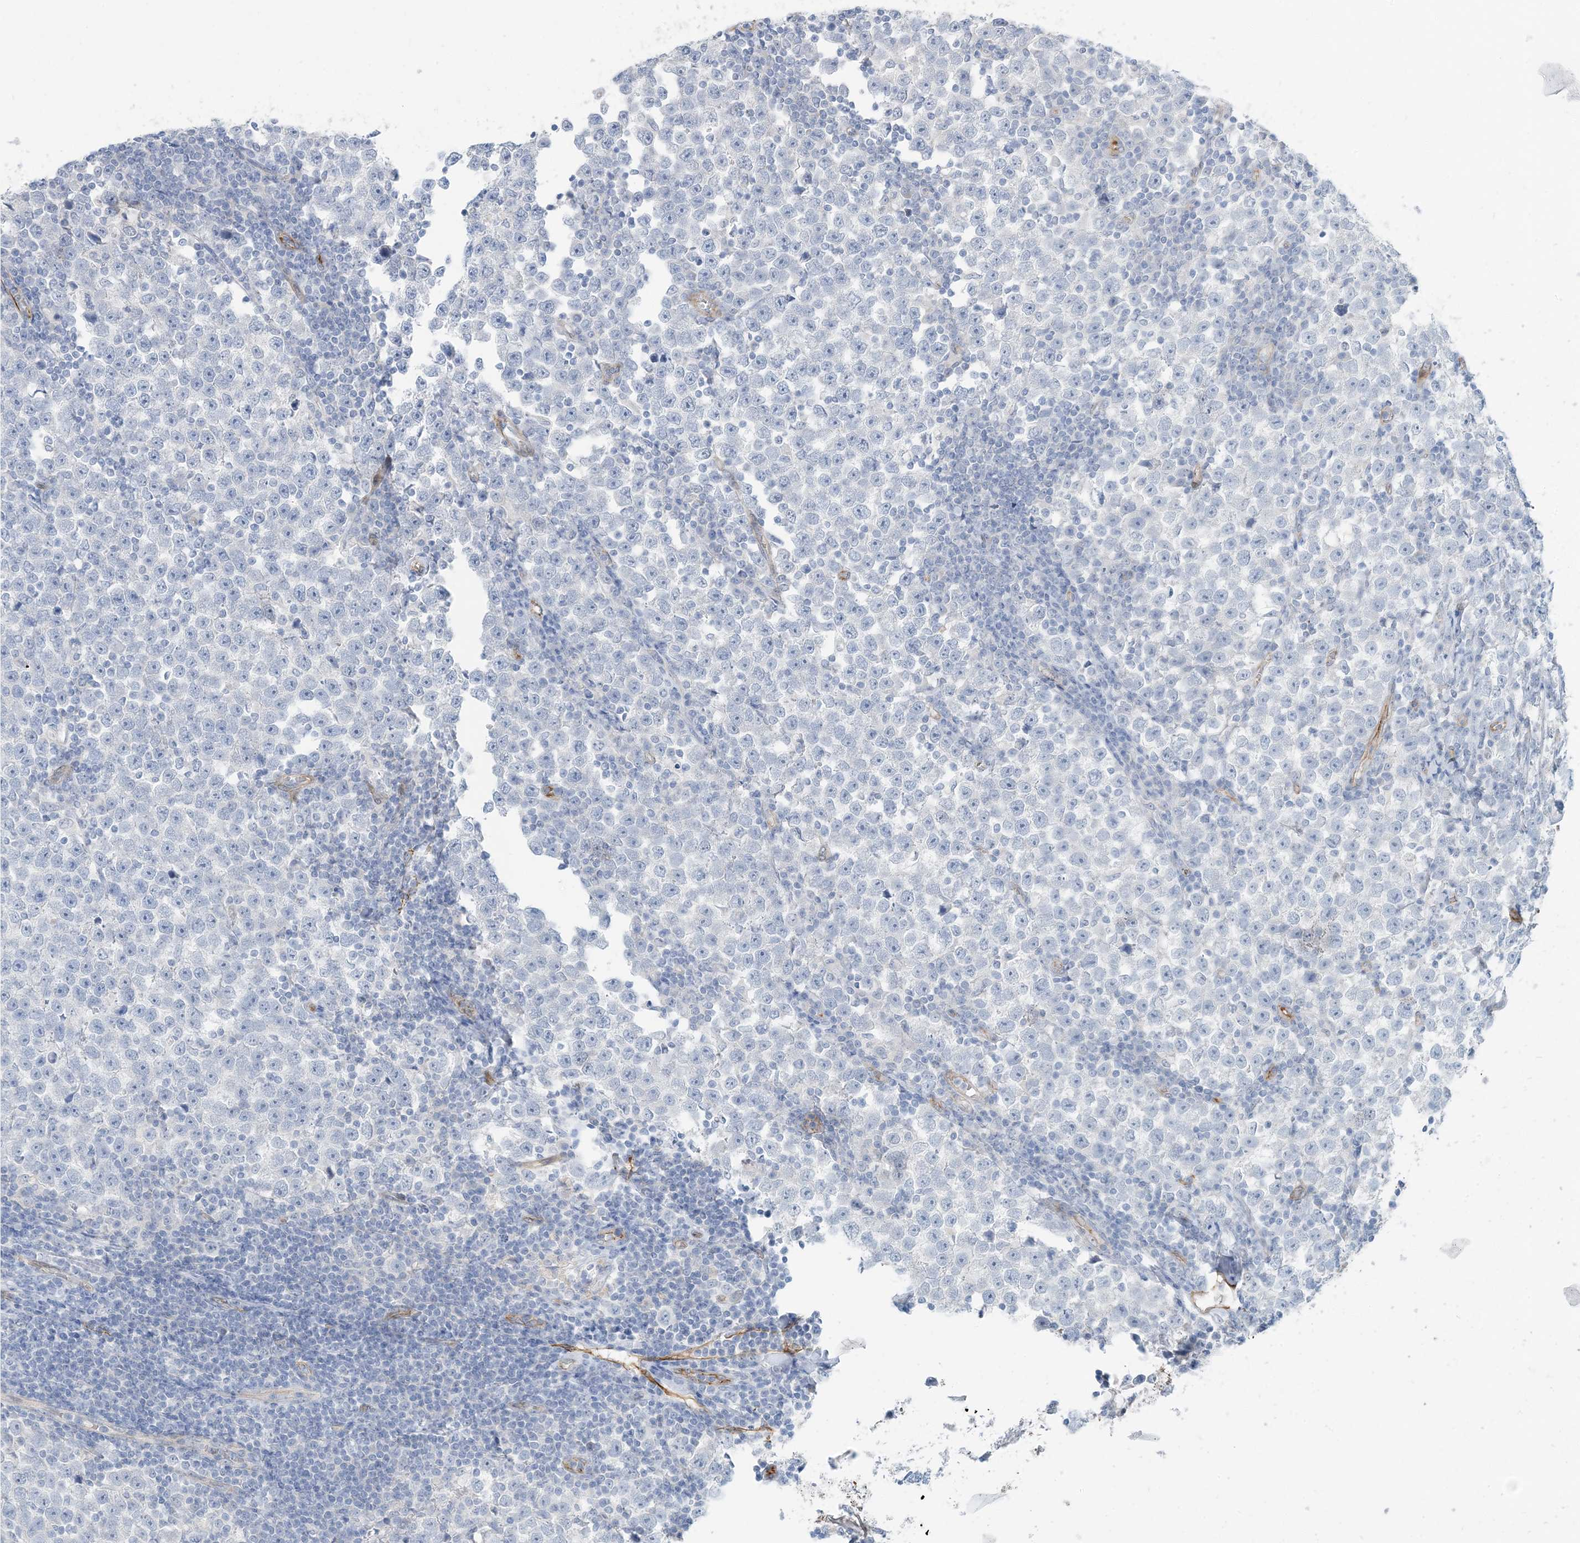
{"staining": {"intensity": "negative", "quantity": "none", "location": "none"}, "tissue": "testis cancer", "cell_type": "Tumor cells", "image_type": "cancer", "snomed": [{"axis": "morphology", "description": "Normal tissue, NOS"}, {"axis": "morphology", "description": "Seminoma, NOS"}, {"axis": "topography", "description": "Testis"}], "caption": "Protein analysis of seminoma (testis) demonstrates no significant positivity in tumor cells.", "gene": "PGM5", "patient": {"sex": "male", "age": 43}}